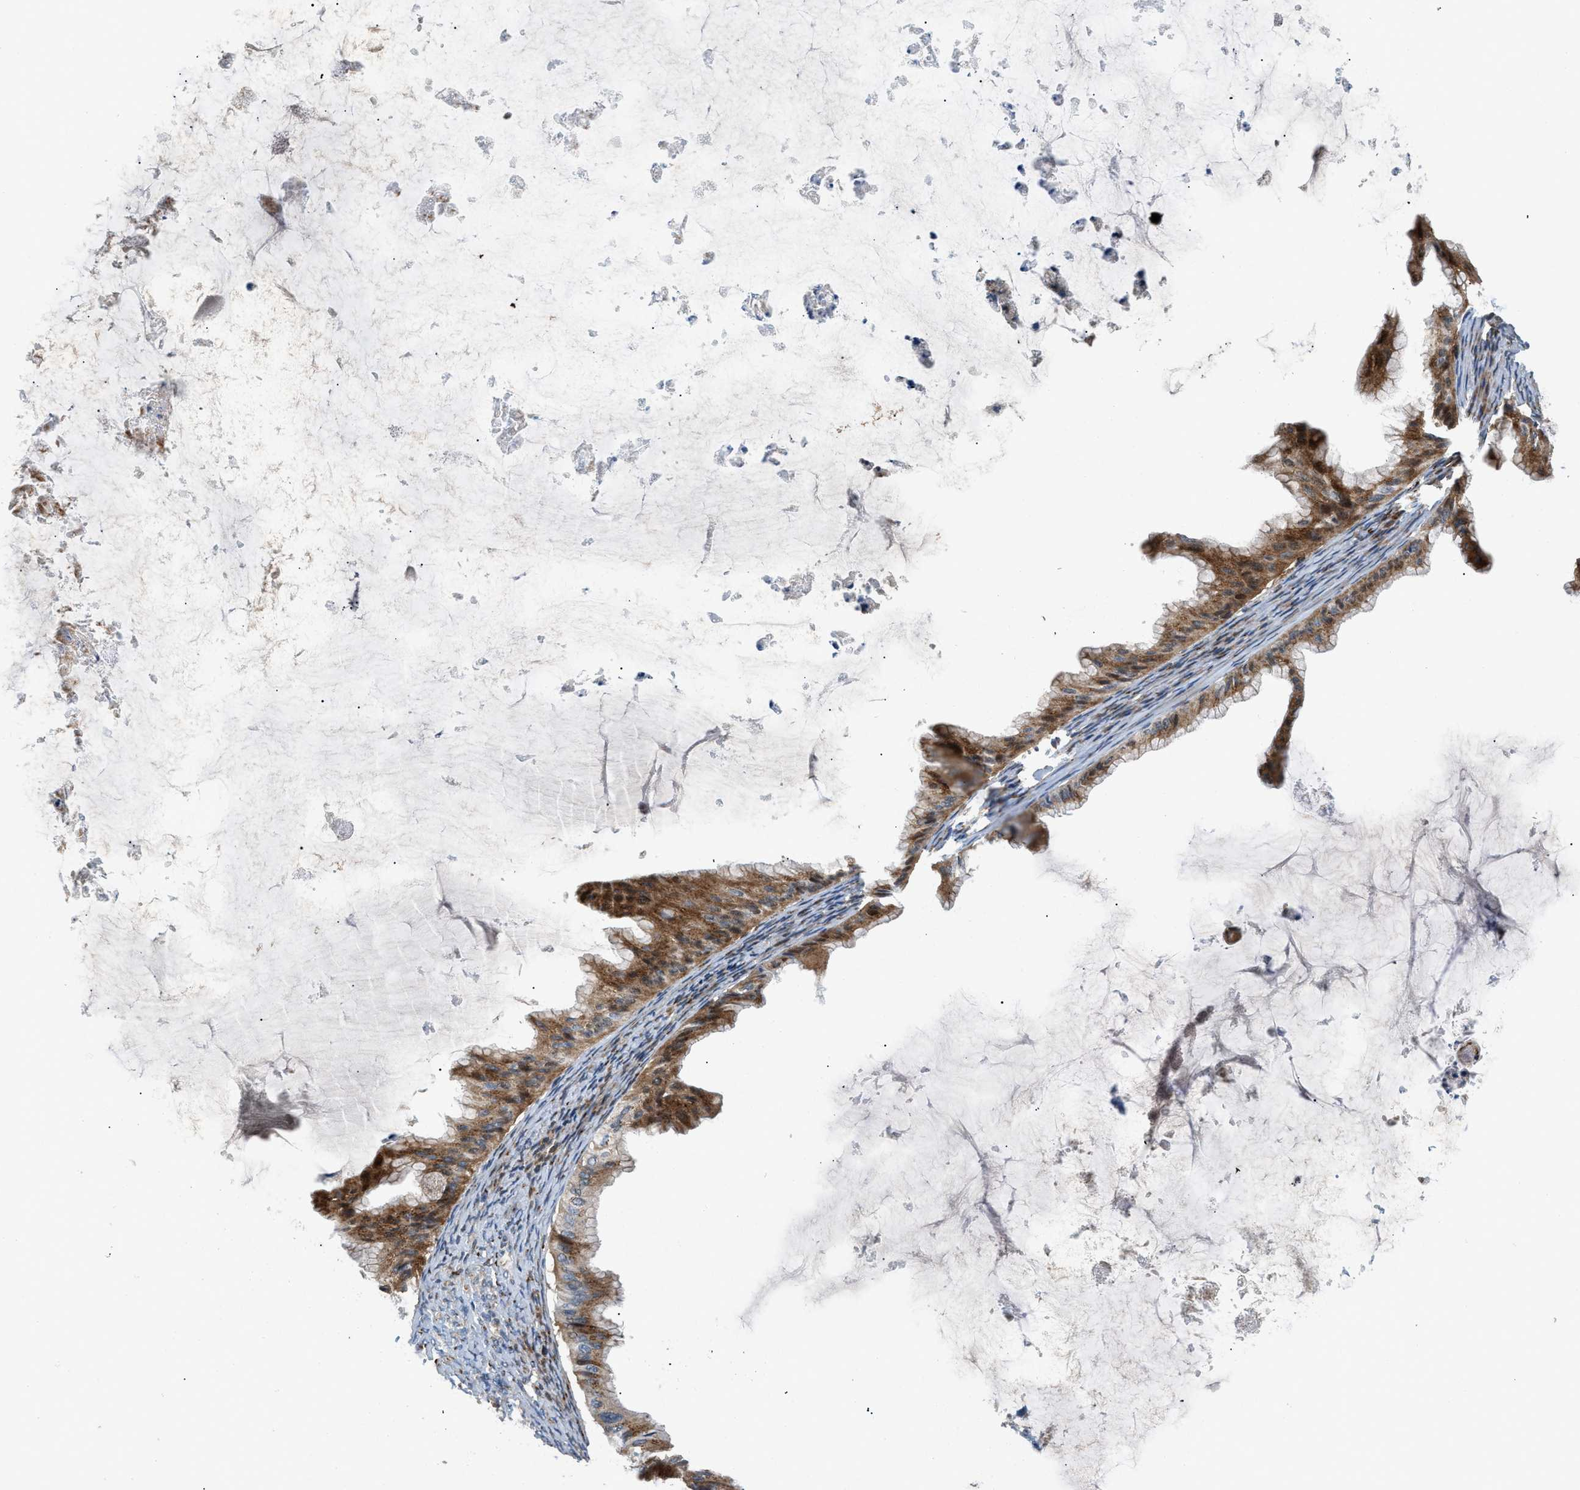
{"staining": {"intensity": "moderate", "quantity": ">75%", "location": "cytoplasmic/membranous"}, "tissue": "ovarian cancer", "cell_type": "Tumor cells", "image_type": "cancer", "snomed": [{"axis": "morphology", "description": "Cystadenocarcinoma, mucinous, NOS"}, {"axis": "topography", "description": "Ovary"}], "caption": "A brown stain shows moderate cytoplasmic/membranous staining of a protein in human ovarian cancer (mucinous cystadenocarcinoma) tumor cells.", "gene": "FUT8", "patient": {"sex": "female", "age": 61}}